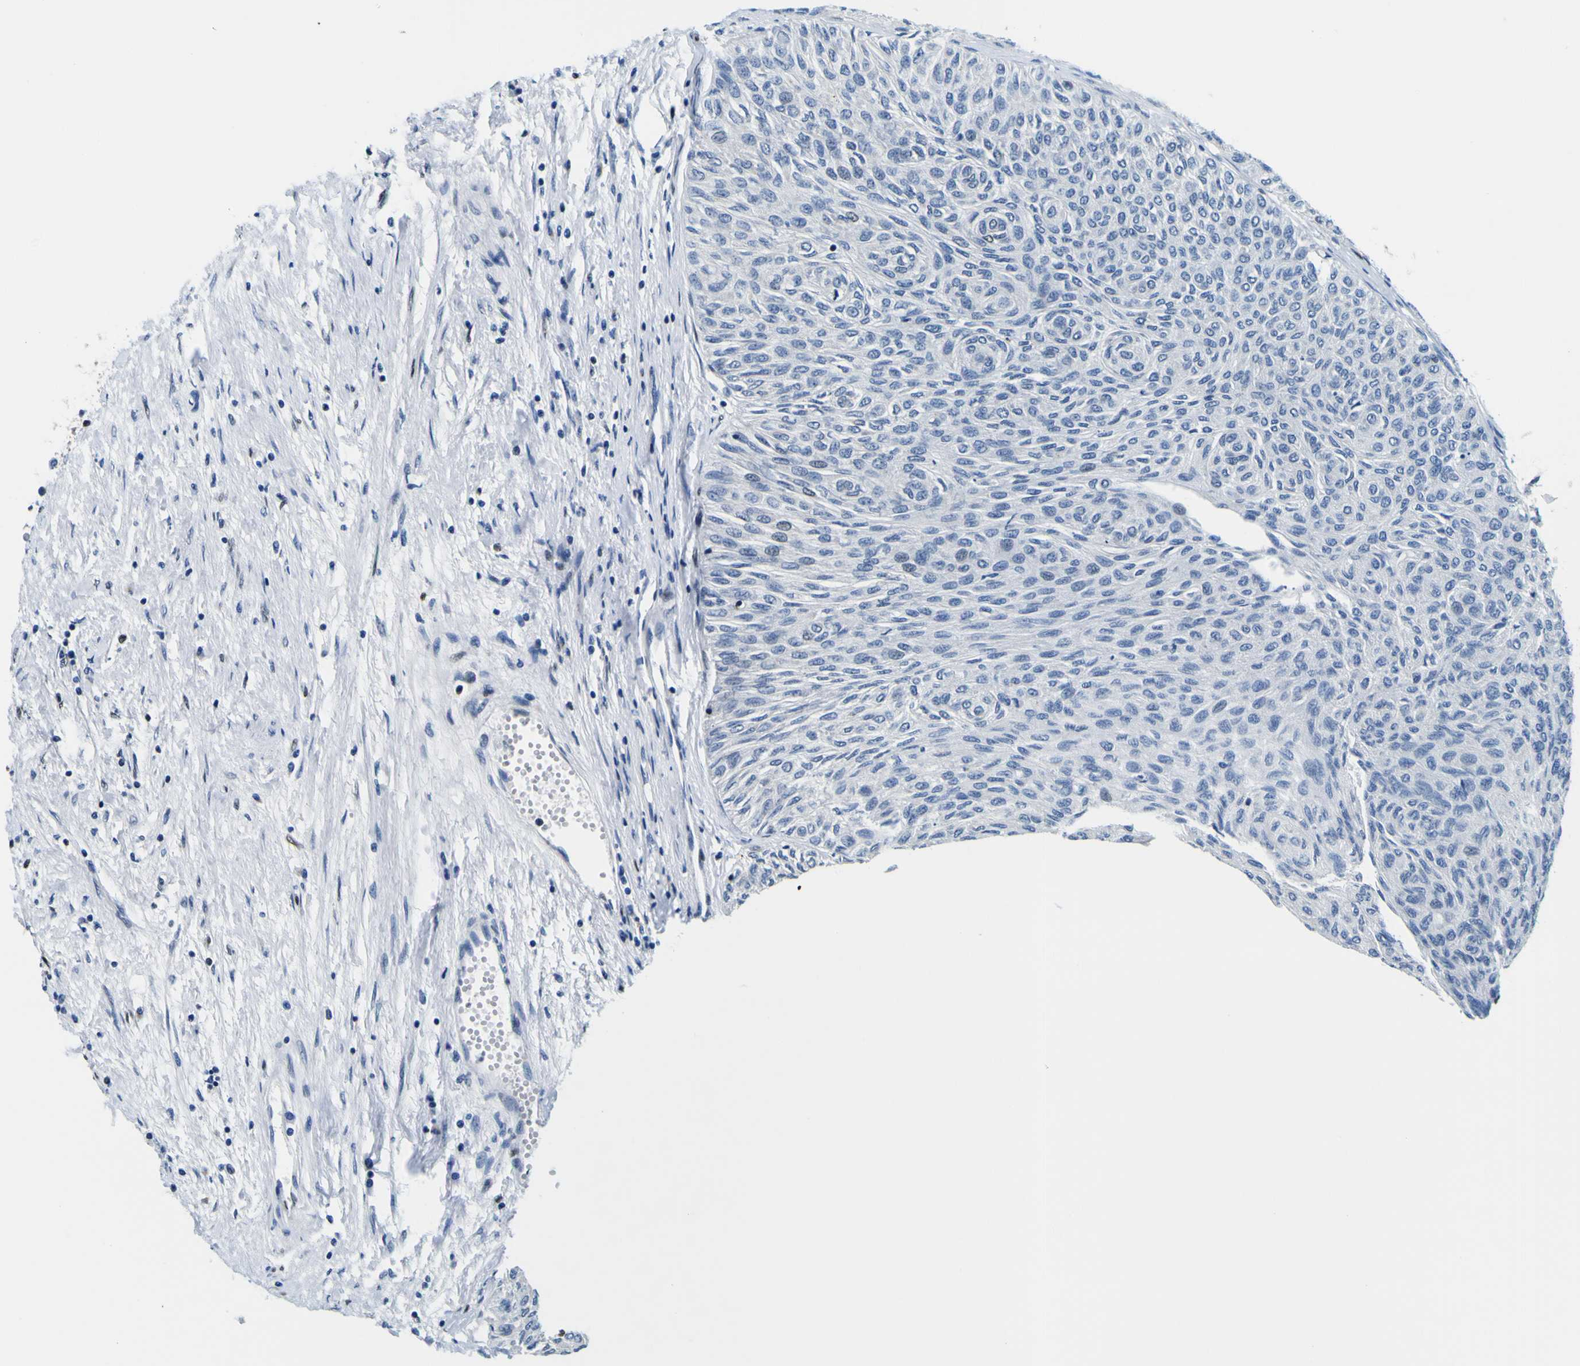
{"staining": {"intensity": "negative", "quantity": "none", "location": "none"}, "tissue": "urothelial cancer", "cell_type": "Tumor cells", "image_type": "cancer", "snomed": [{"axis": "morphology", "description": "Urothelial carcinoma, Low grade"}, {"axis": "topography", "description": "Urinary bladder"}], "caption": "DAB immunohistochemical staining of urothelial carcinoma (low-grade) shows no significant expression in tumor cells.", "gene": "SP1", "patient": {"sex": "male", "age": 78}}